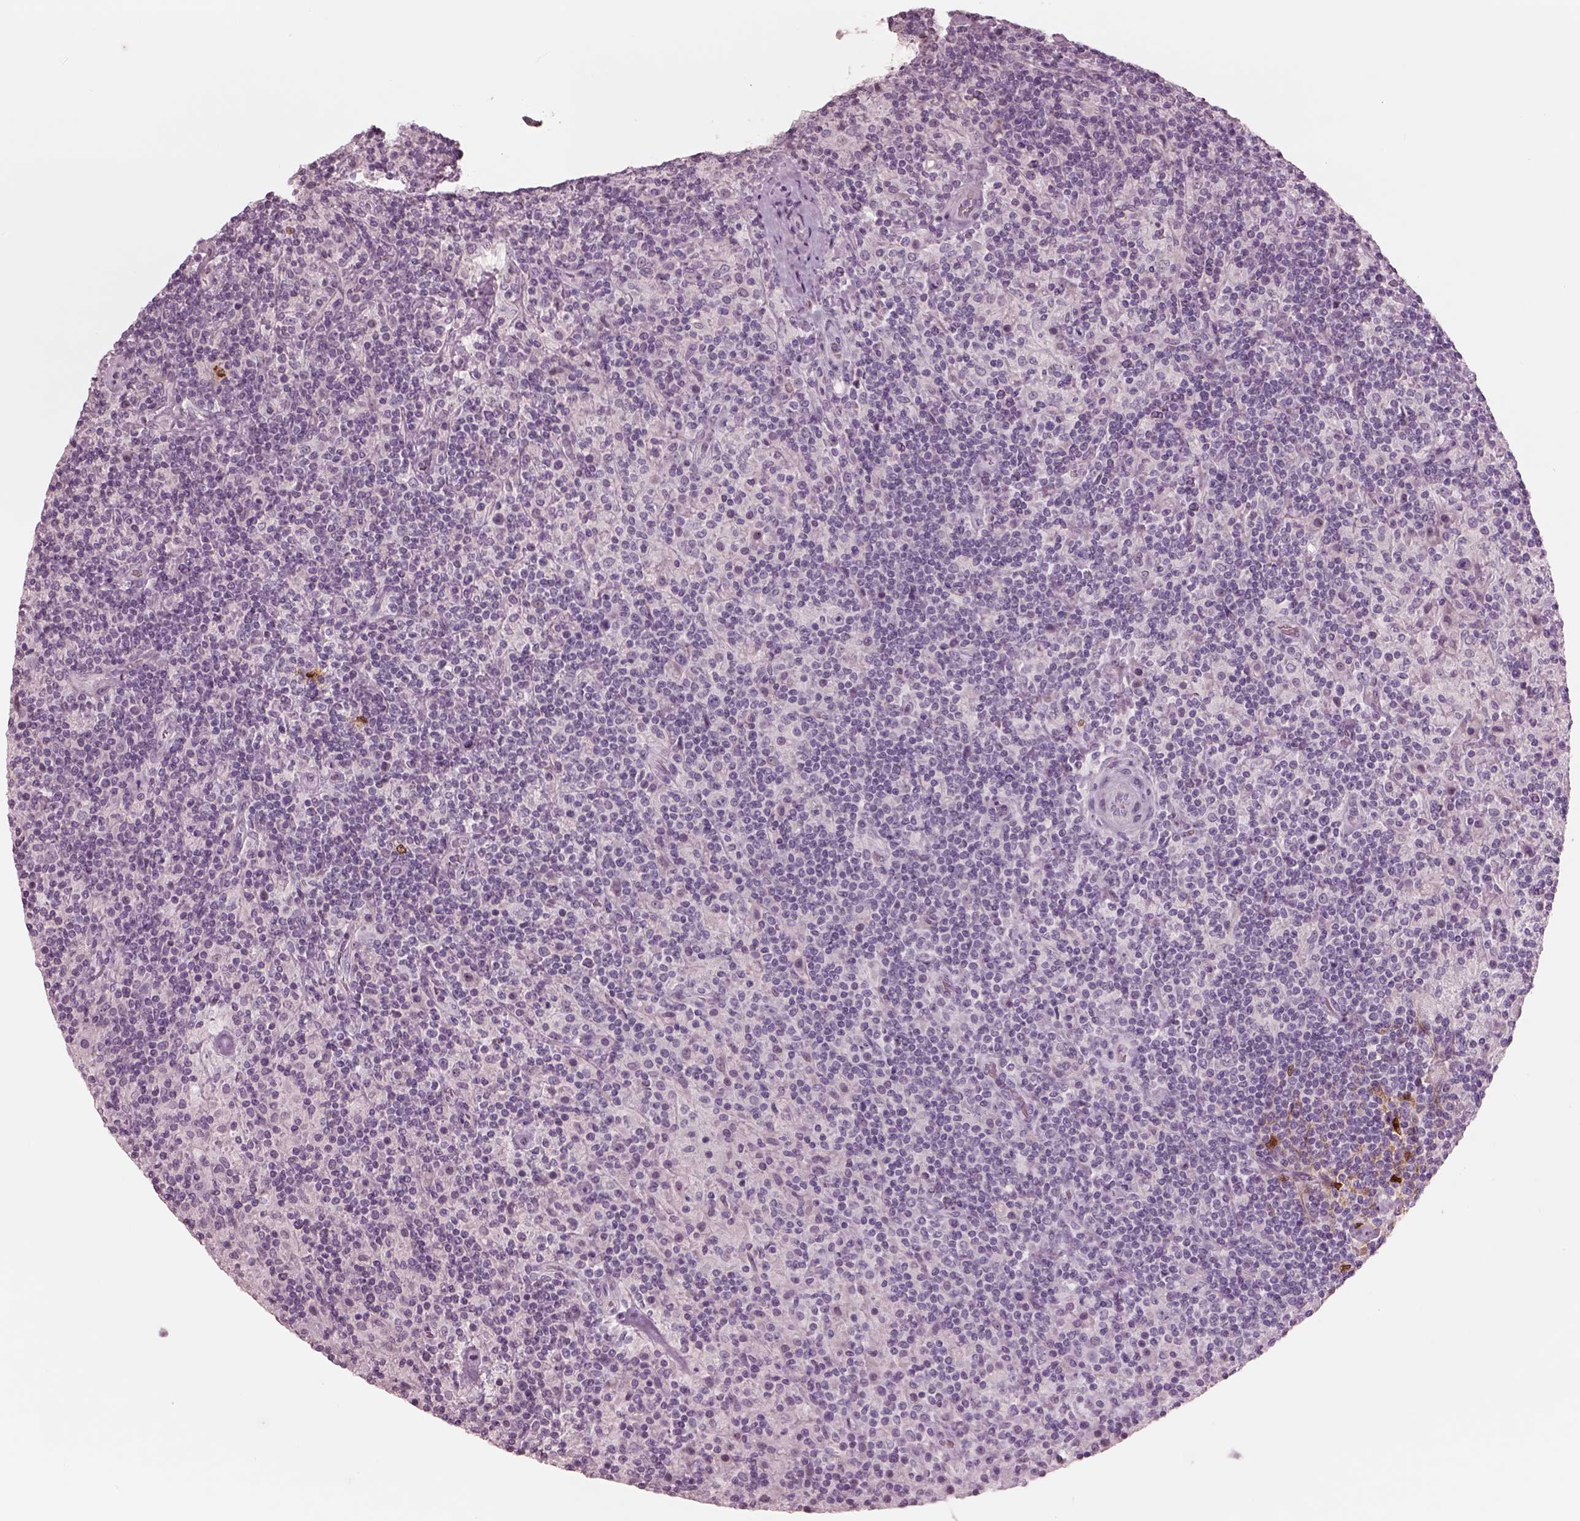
{"staining": {"intensity": "negative", "quantity": "none", "location": "none"}, "tissue": "lymphoma", "cell_type": "Tumor cells", "image_type": "cancer", "snomed": [{"axis": "morphology", "description": "Hodgkin's disease, NOS"}, {"axis": "topography", "description": "Lymph node"}], "caption": "IHC photomicrograph of Hodgkin's disease stained for a protein (brown), which displays no staining in tumor cells.", "gene": "SOX9", "patient": {"sex": "male", "age": 70}}